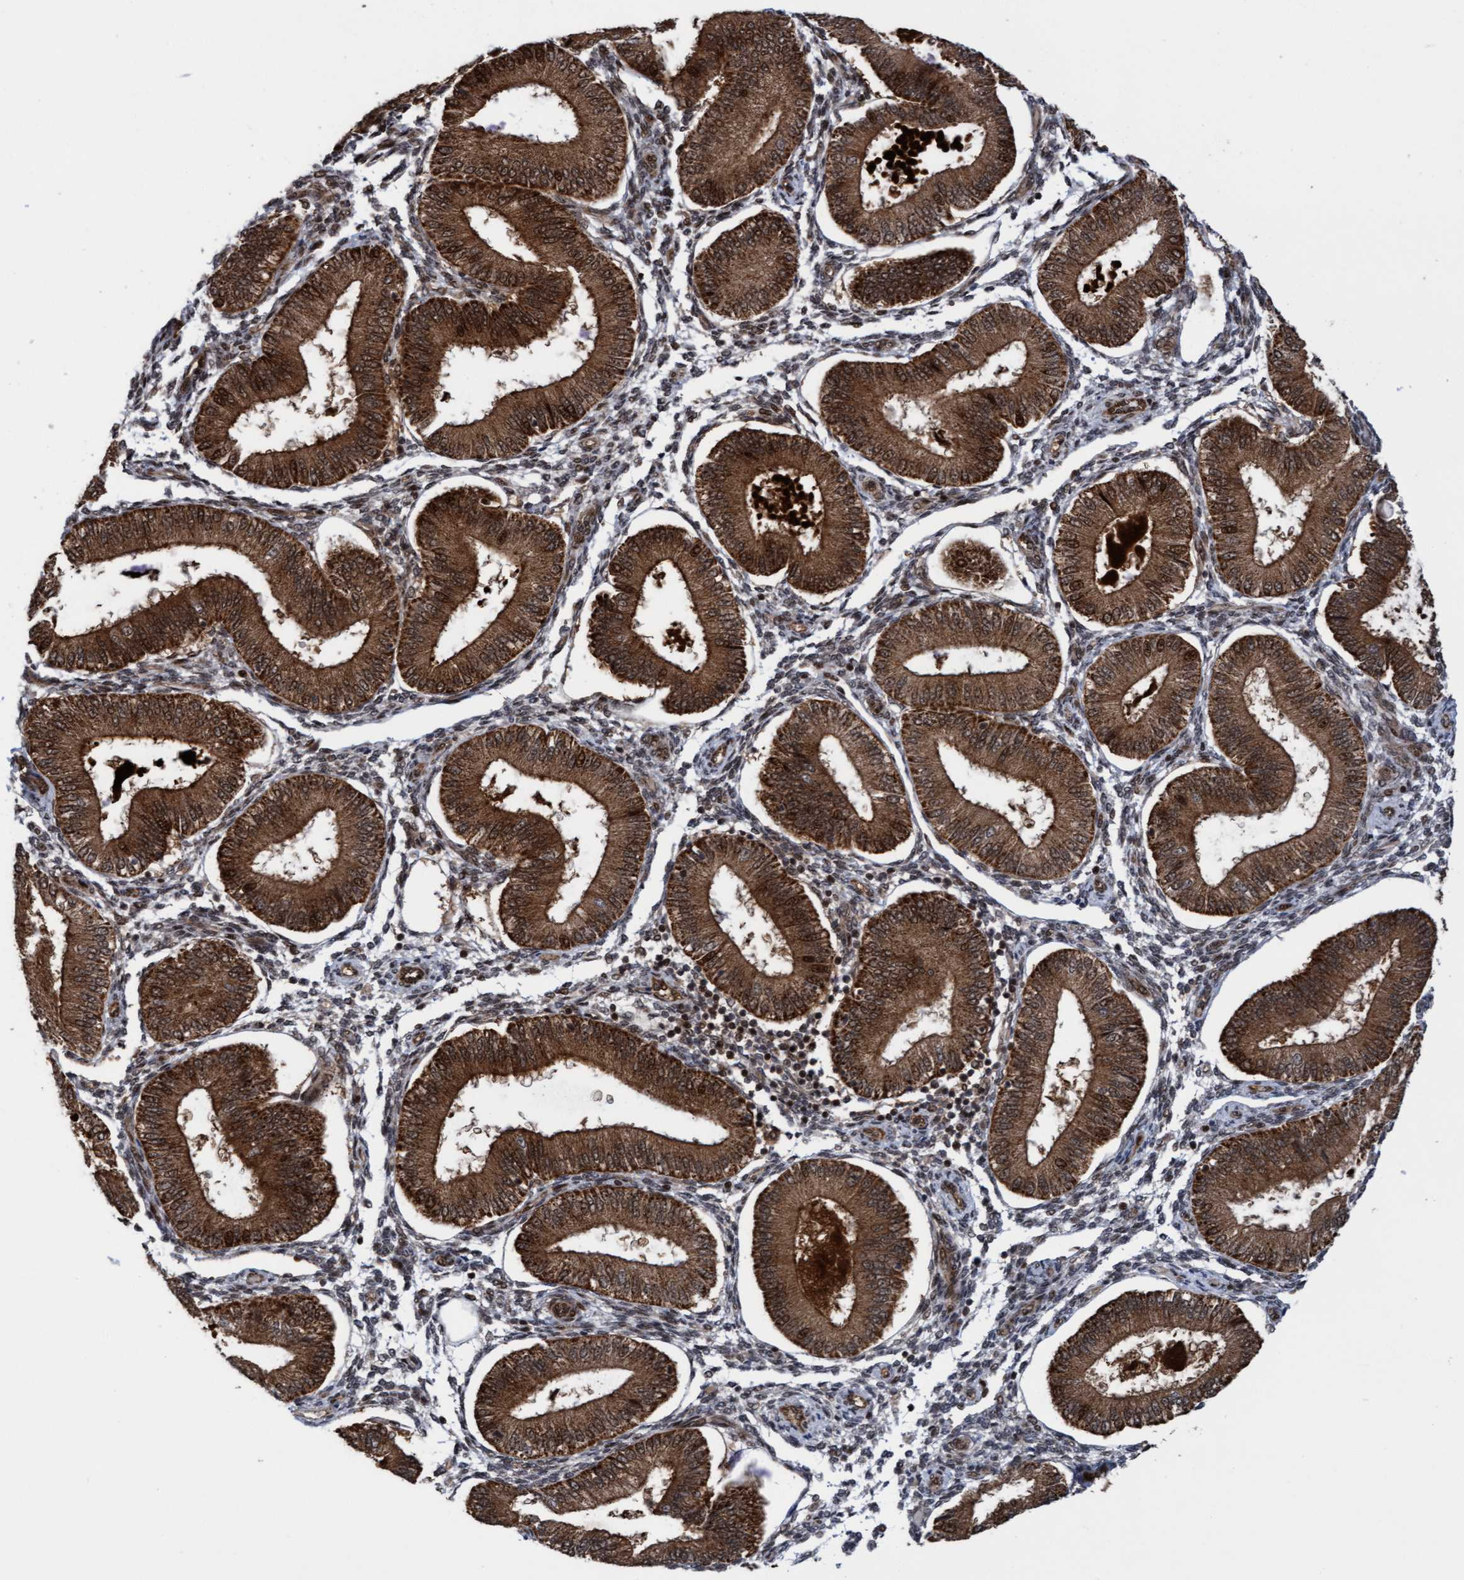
{"staining": {"intensity": "weak", "quantity": ">75%", "location": "nuclear"}, "tissue": "endometrium", "cell_type": "Cells in endometrial stroma", "image_type": "normal", "snomed": [{"axis": "morphology", "description": "Normal tissue, NOS"}, {"axis": "topography", "description": "Endometrium"}], "caption": "Immunohistochemistry histopathology image of benign endometrium stained for a protein (brown), which shows low levels of weak nuclear staining in approximately >75% of cells in endometrial stroma.", "gene": "ITFG1", "patient": {"sex": "female", "age": 39}}